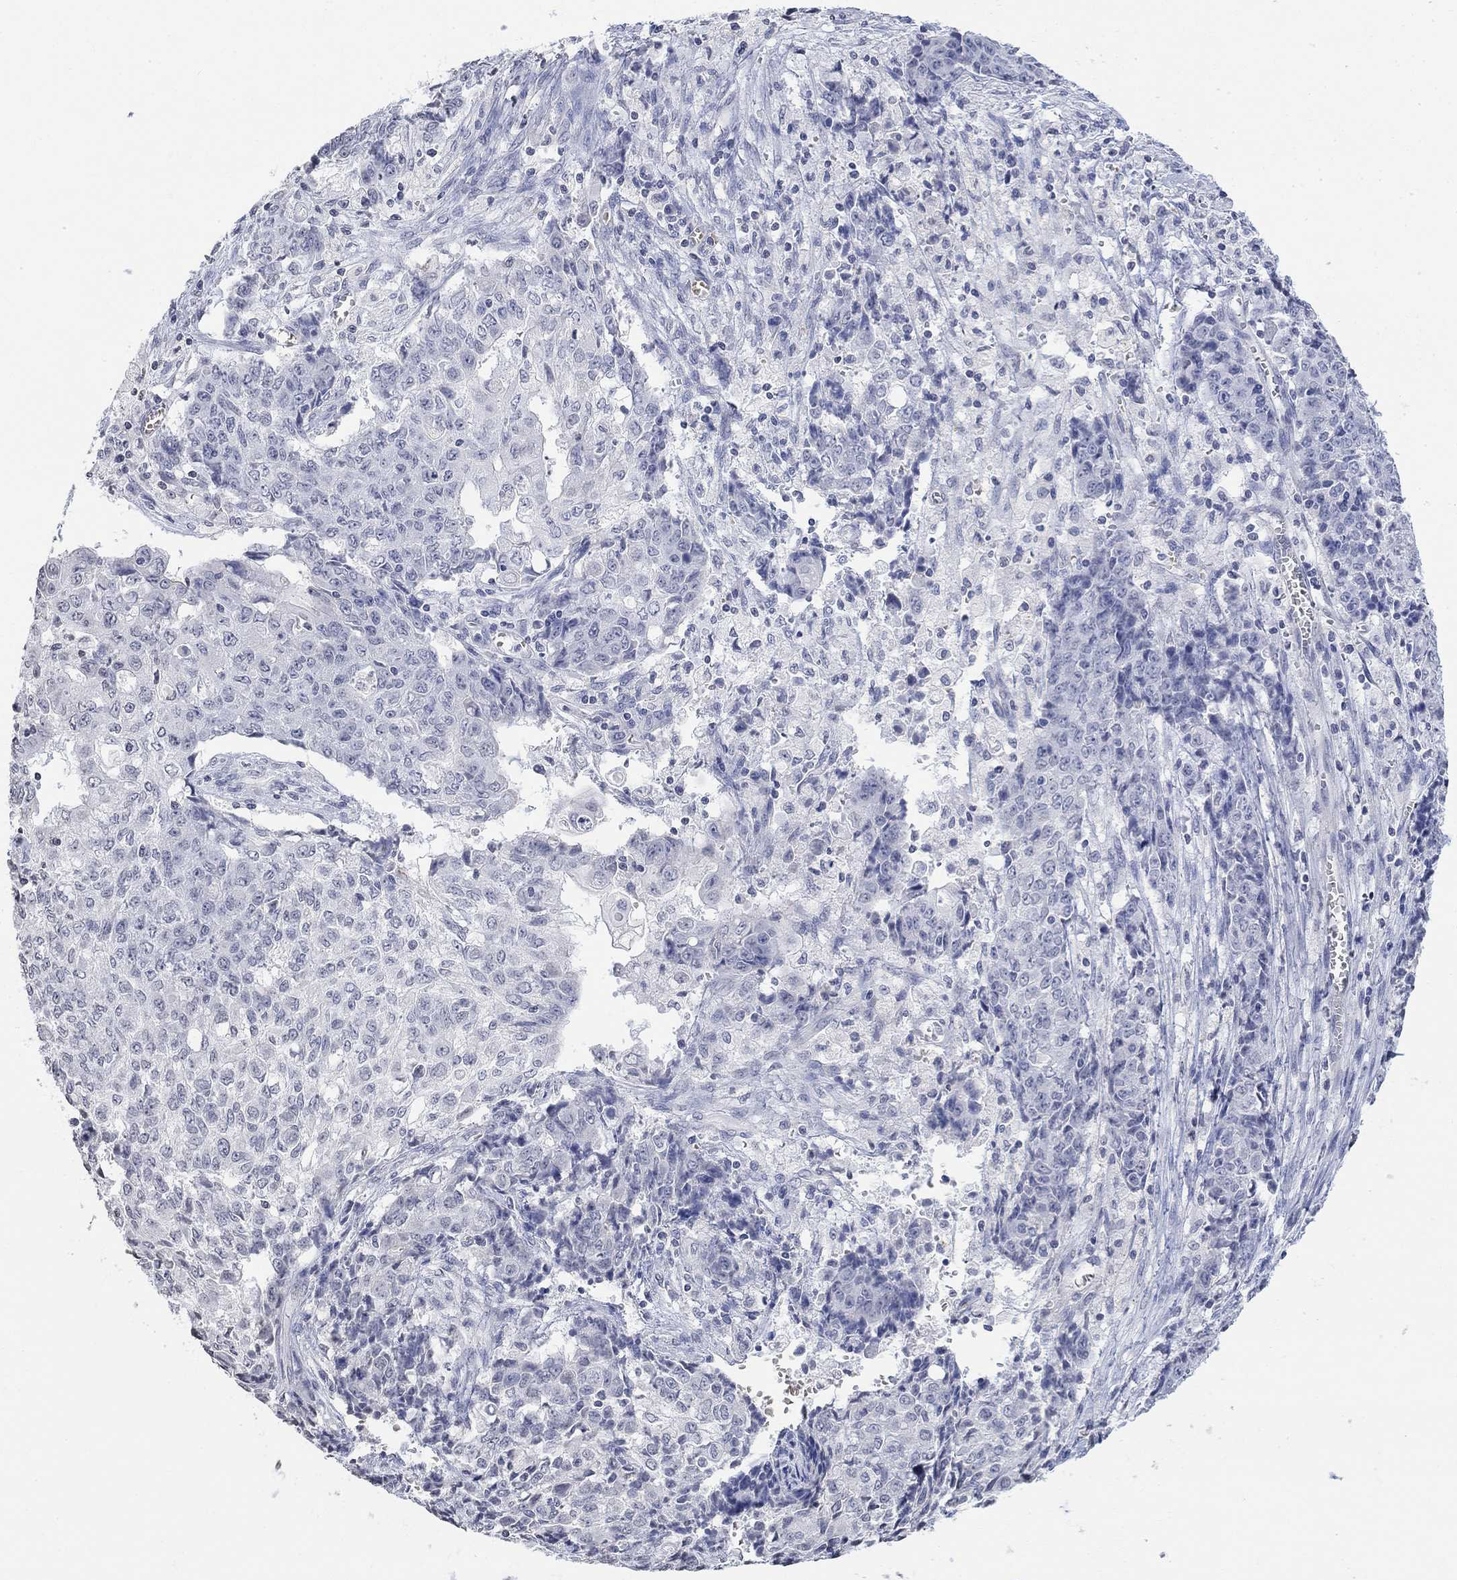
{"staining": {"intensity": "negative", "quantity": "none", "location": "none"}, "tissue": "ovarian cancer", "cell_type": "Tumor cells", "image_type": "cancer", "snomed": [{"axis": "morphology", "description": "Carcinoma, endometroid"}, {"axis": "topography", "description": "Ovary"}], "caption": "Endometroid carcinoma (ovarian) was stained to show a protein in brown. There is no significant staining in tumor cells.", "gene": "TMEM255A", "patient": {"sex": "female", "age": 42}}